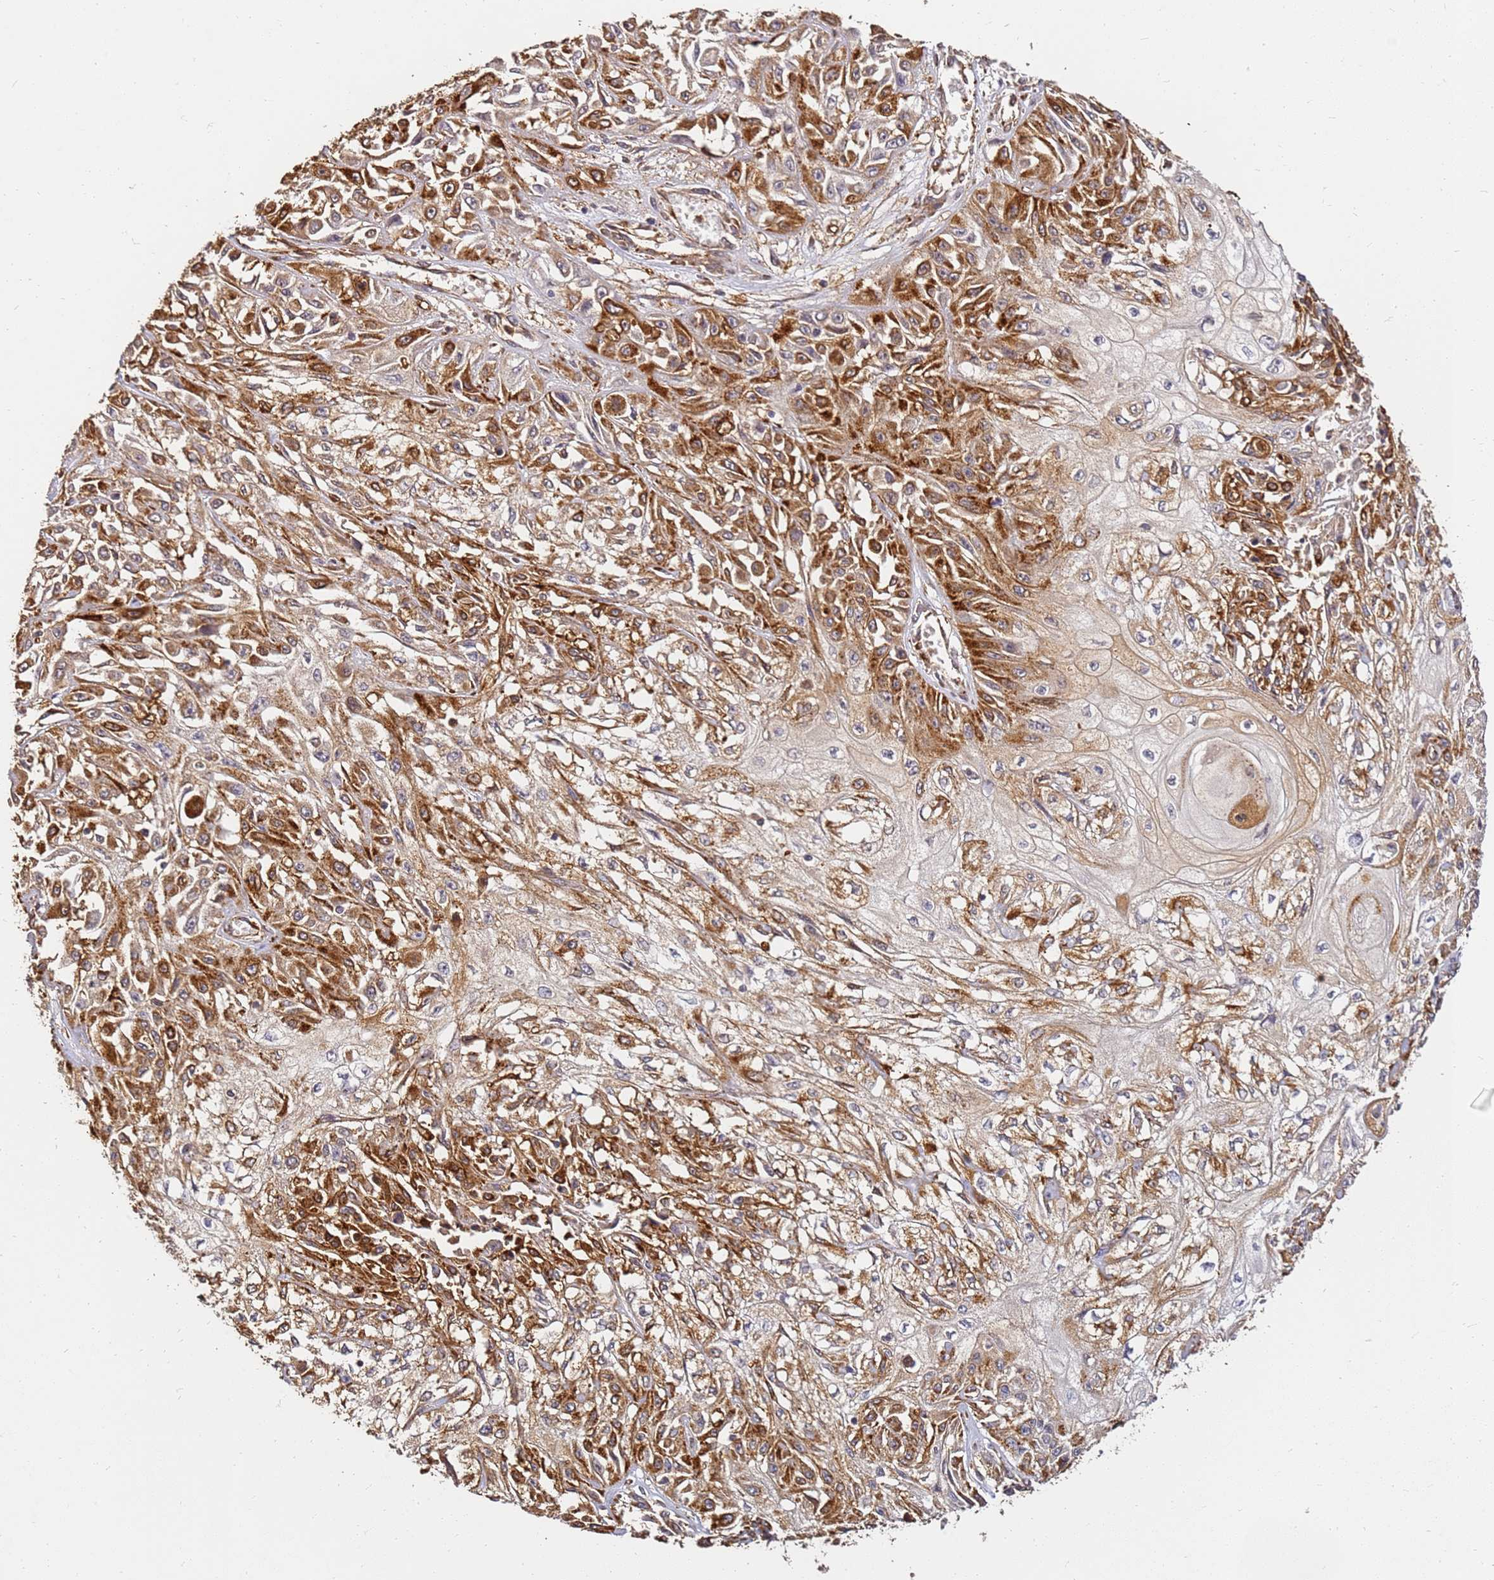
{"staining": {"intensity": "strong", "quantity": ">75%", "location": "cytoplasmic/membranous"}, "tissue": "skin cancer", "cell_type": "Tumor cells", "image_type": "cancer", "snomed": [{"axis": "morphology", "description": "Squamous cell carcinoma, NOS"}, {"axis": "morphology", "description": "Squamous cell carcinoma, metastatic, NOS"}, {"axis": "topography", "description": "Skin"}, {"axis": "topography", "description": "Lymph node"}], "caption": "Immunohistochemical staining of squamous cell carcinoma (skin) displays high levels of strong cytoplasmic/membranous protein expression in about >75% of tumor cells.", "gene": "DVL3", "patient": {"sex": "male", "age": 75}}